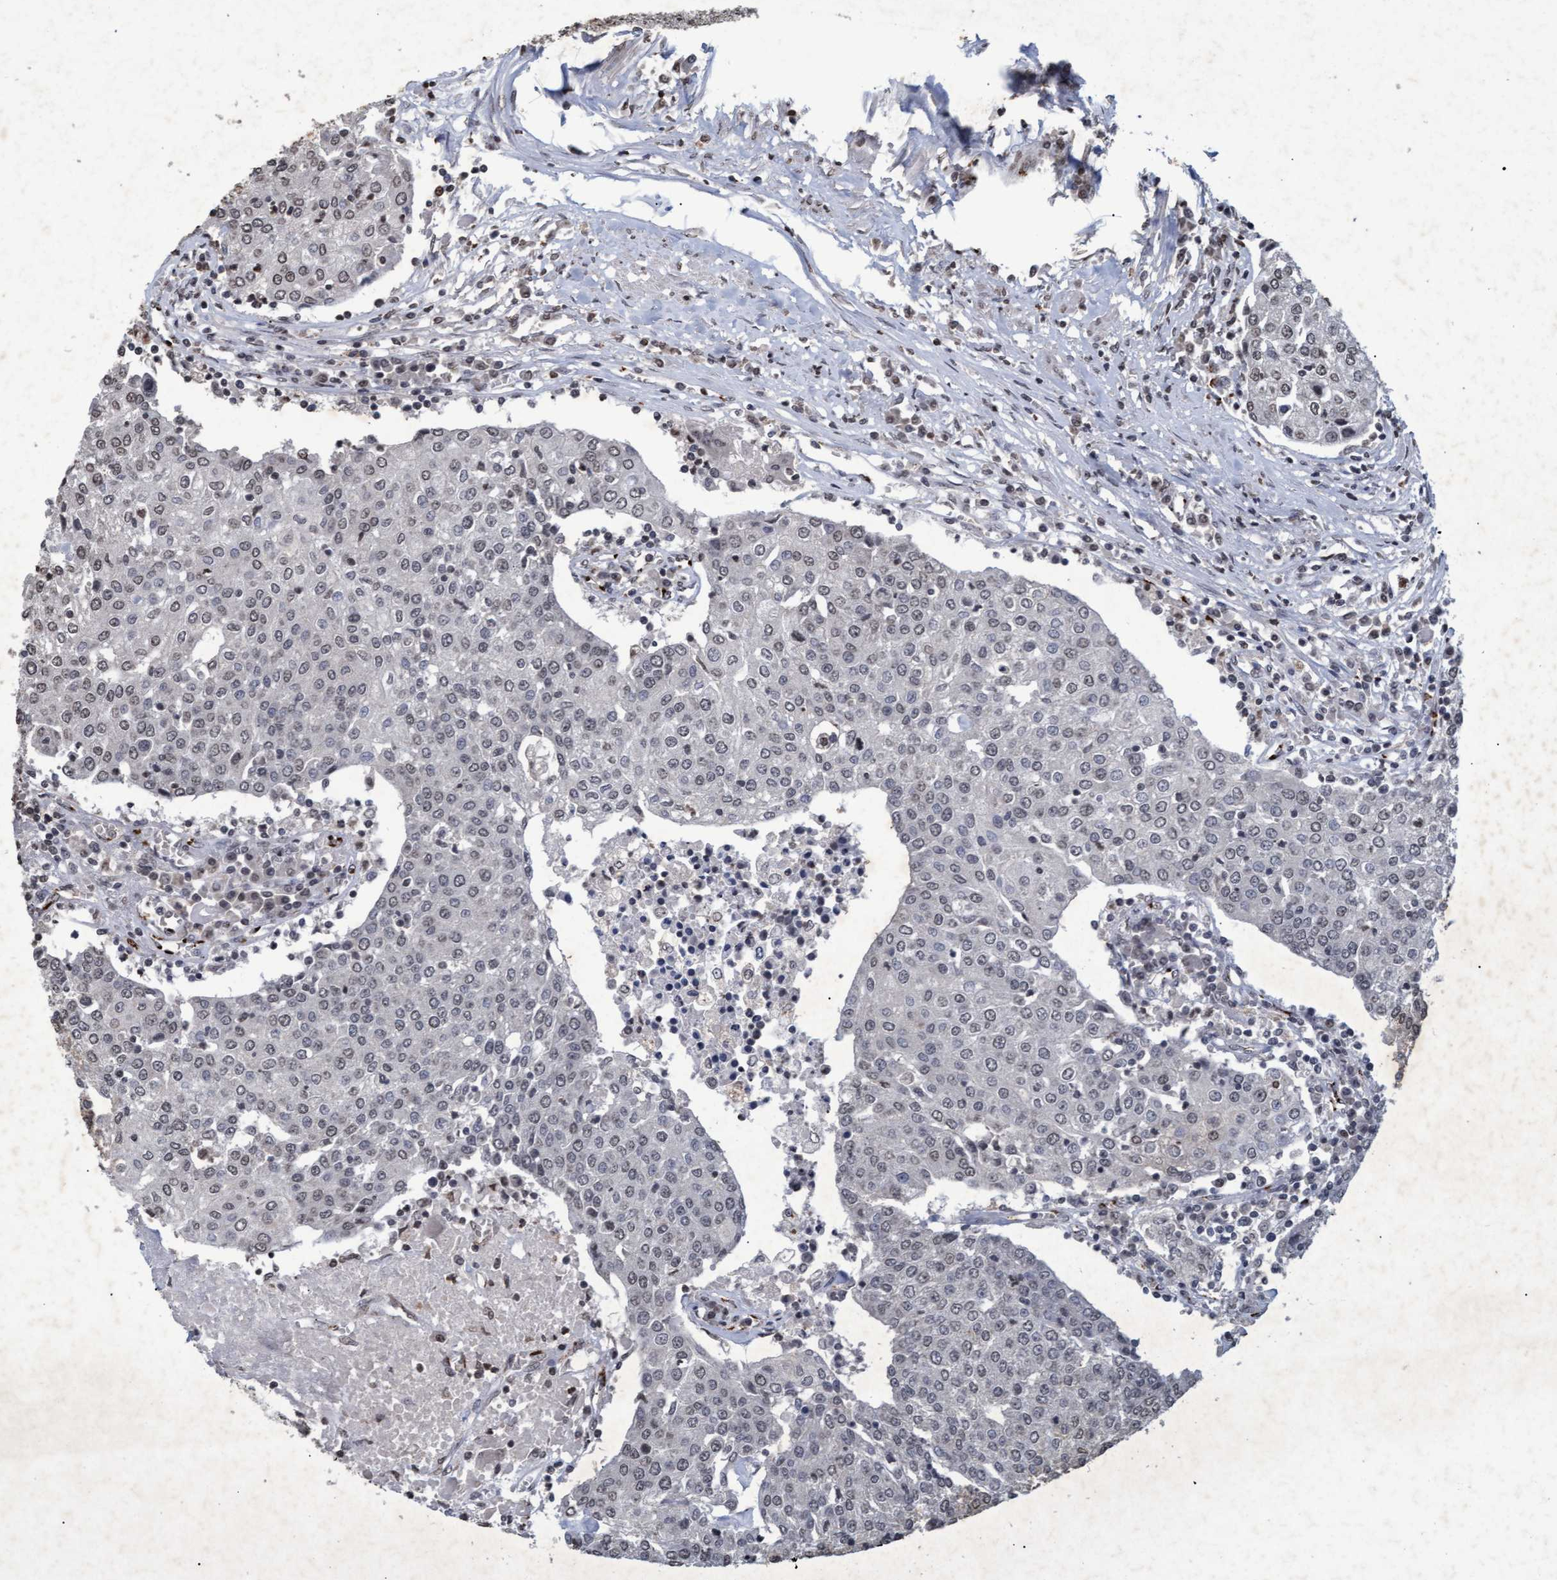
{"staining": {"intensity": "weak", "quantity": "<25%", "location": "nuclear"}, "tissue": "urothelial cancer", "cell_type": "Tumor cells", "image_type": "cancer", "snomed": [{"axis": "morphology", "description": "Urothelial carcinoma, High grade"}, {"axis": "topography", "description": "Urinary bladder"}], "caption": "Immunohistochemistry photomicrograph of neoplastic tissue: human urothelial carcinoma (high-grade) stained with DAB (3,3'-diaminobenzidine) shows no significant protein staining in tumor cells.", "gene": "GALC", "patient": {"sex": "female", "age": 85}}